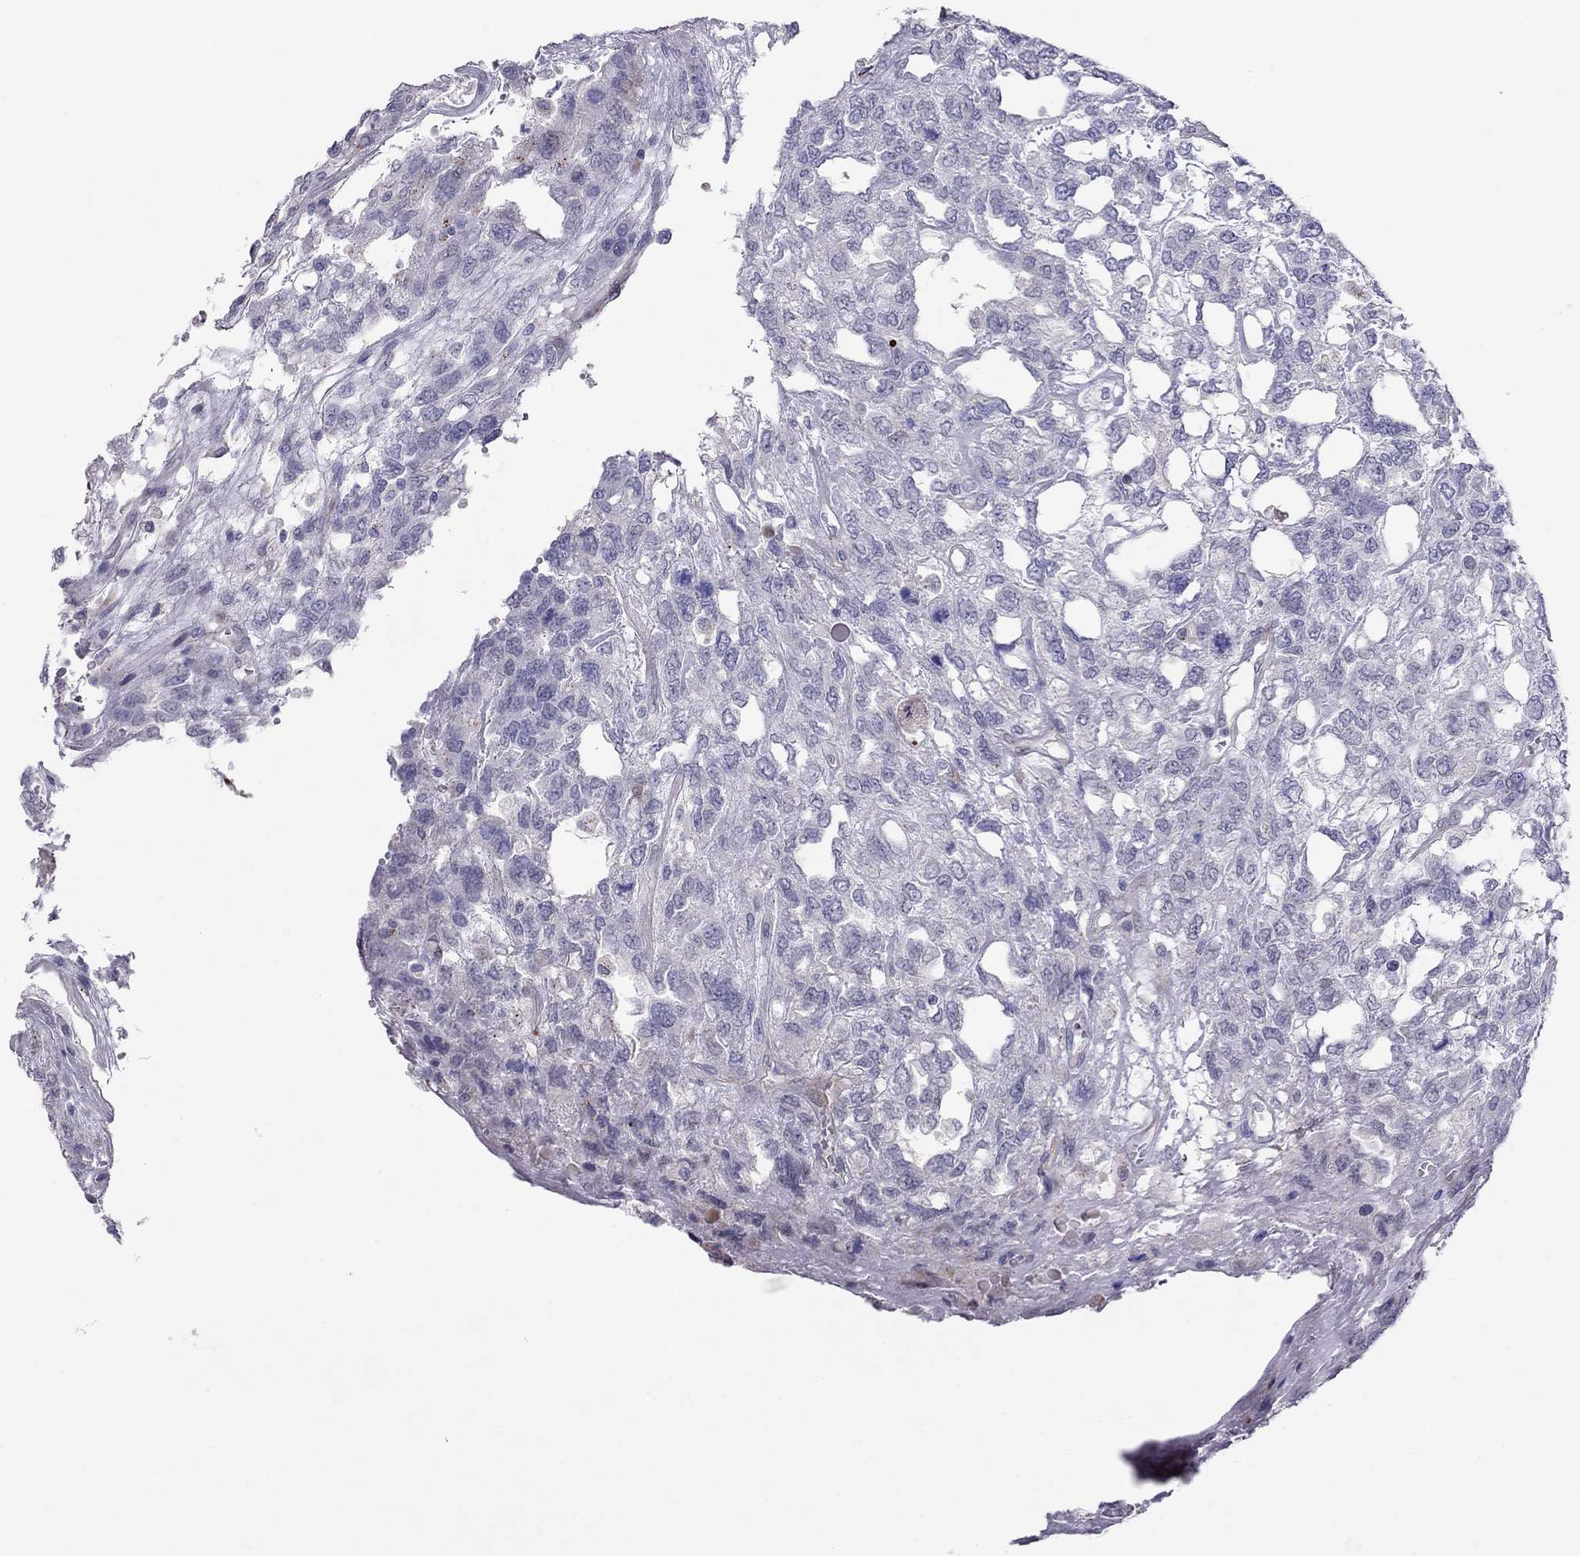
{"staining": {"intensity": "moderate", "quantity": "<25%", "location": "cytoplasmic/membranous"}, "tissue": "testis cancer", "cell_type": "Tumor cells", "image_type": "cancer", "snomed": [{"axis": "morphology", "description": "Seminoma, NOS"}, {"axis": "topography", "description": "Testis"}], "caption": "A brown stain highlights moderate cytoplasmic/membranous staining of a protein in human seminoma (testis) tumor cells.", "gene": "MAGEB4", "patient": {"sex": "male", "age": 52}}